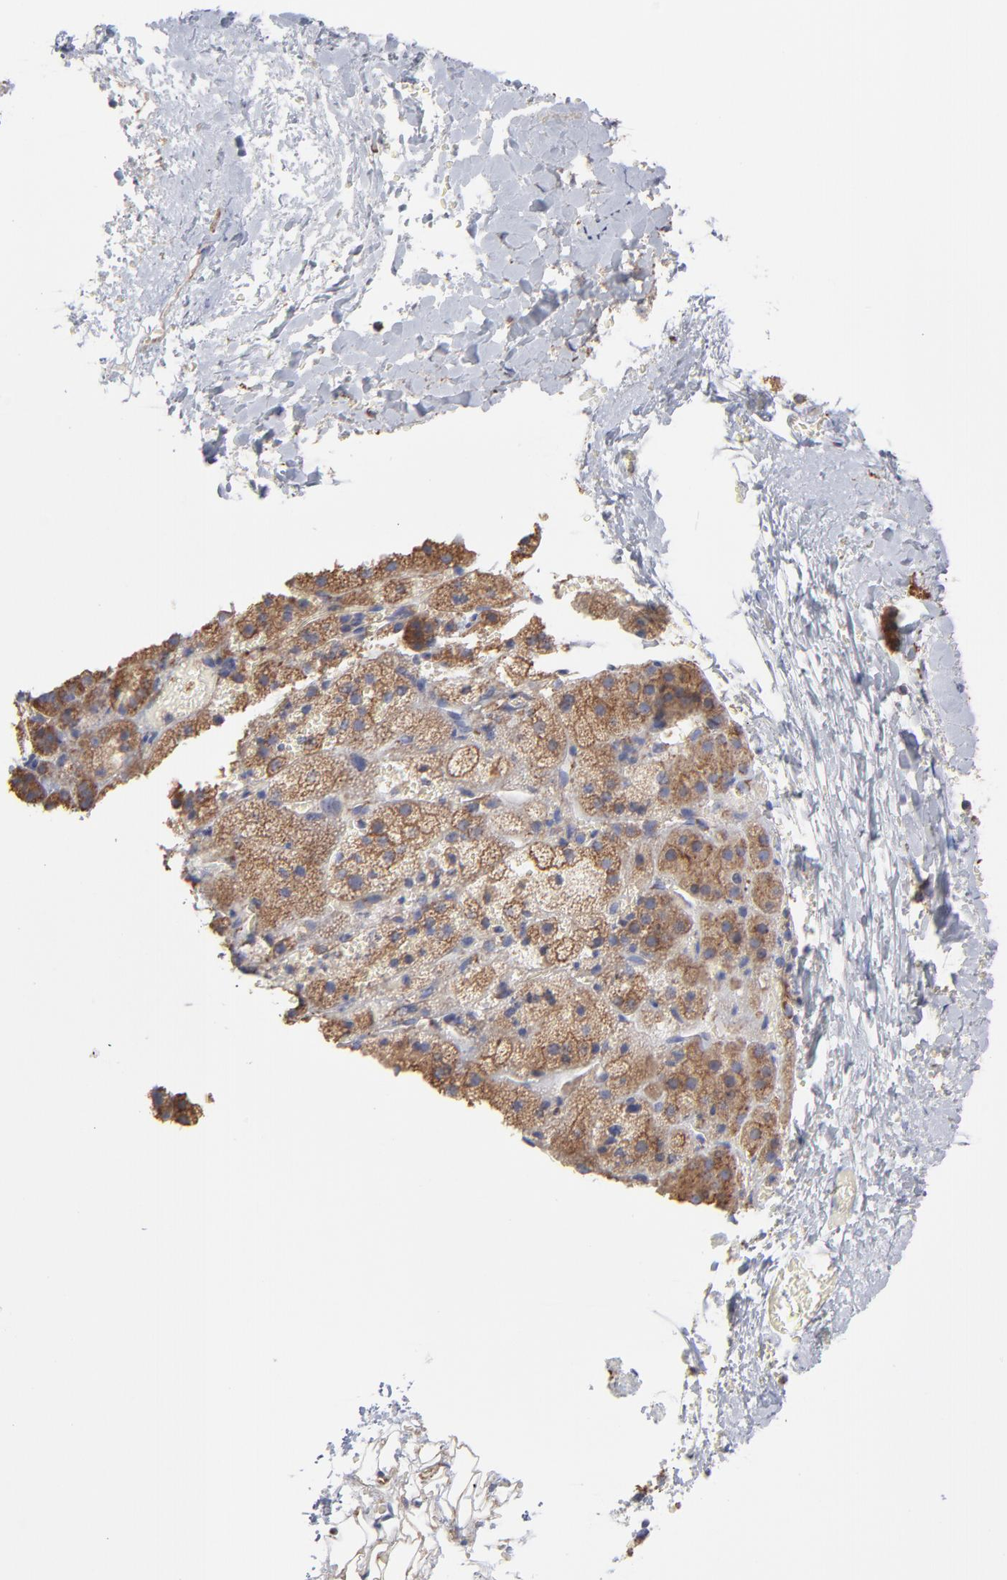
{"staining": {"intensity": "moderate", "quantity": ">75%", "location": "cytoplasmic/membranous"}, "tissue": "adrenal gland", "cell_type": "Glandular cells", "image_type": "normal", "snomed": [{"axis": "morphology", "description": "Normal tissue, NOS"}, {"axis": "topography", "description": "Adrenal gland"}], "caption": "A high-resolution histopathology image shows immunohistochemistry (IHC) staining of benign adrenal gland, which shows moderate cytoplasmic/membranous positivity in about >75% of glandular cells.", "gene": "RPL3", "patient": {"sex": "female", "age": 44}}